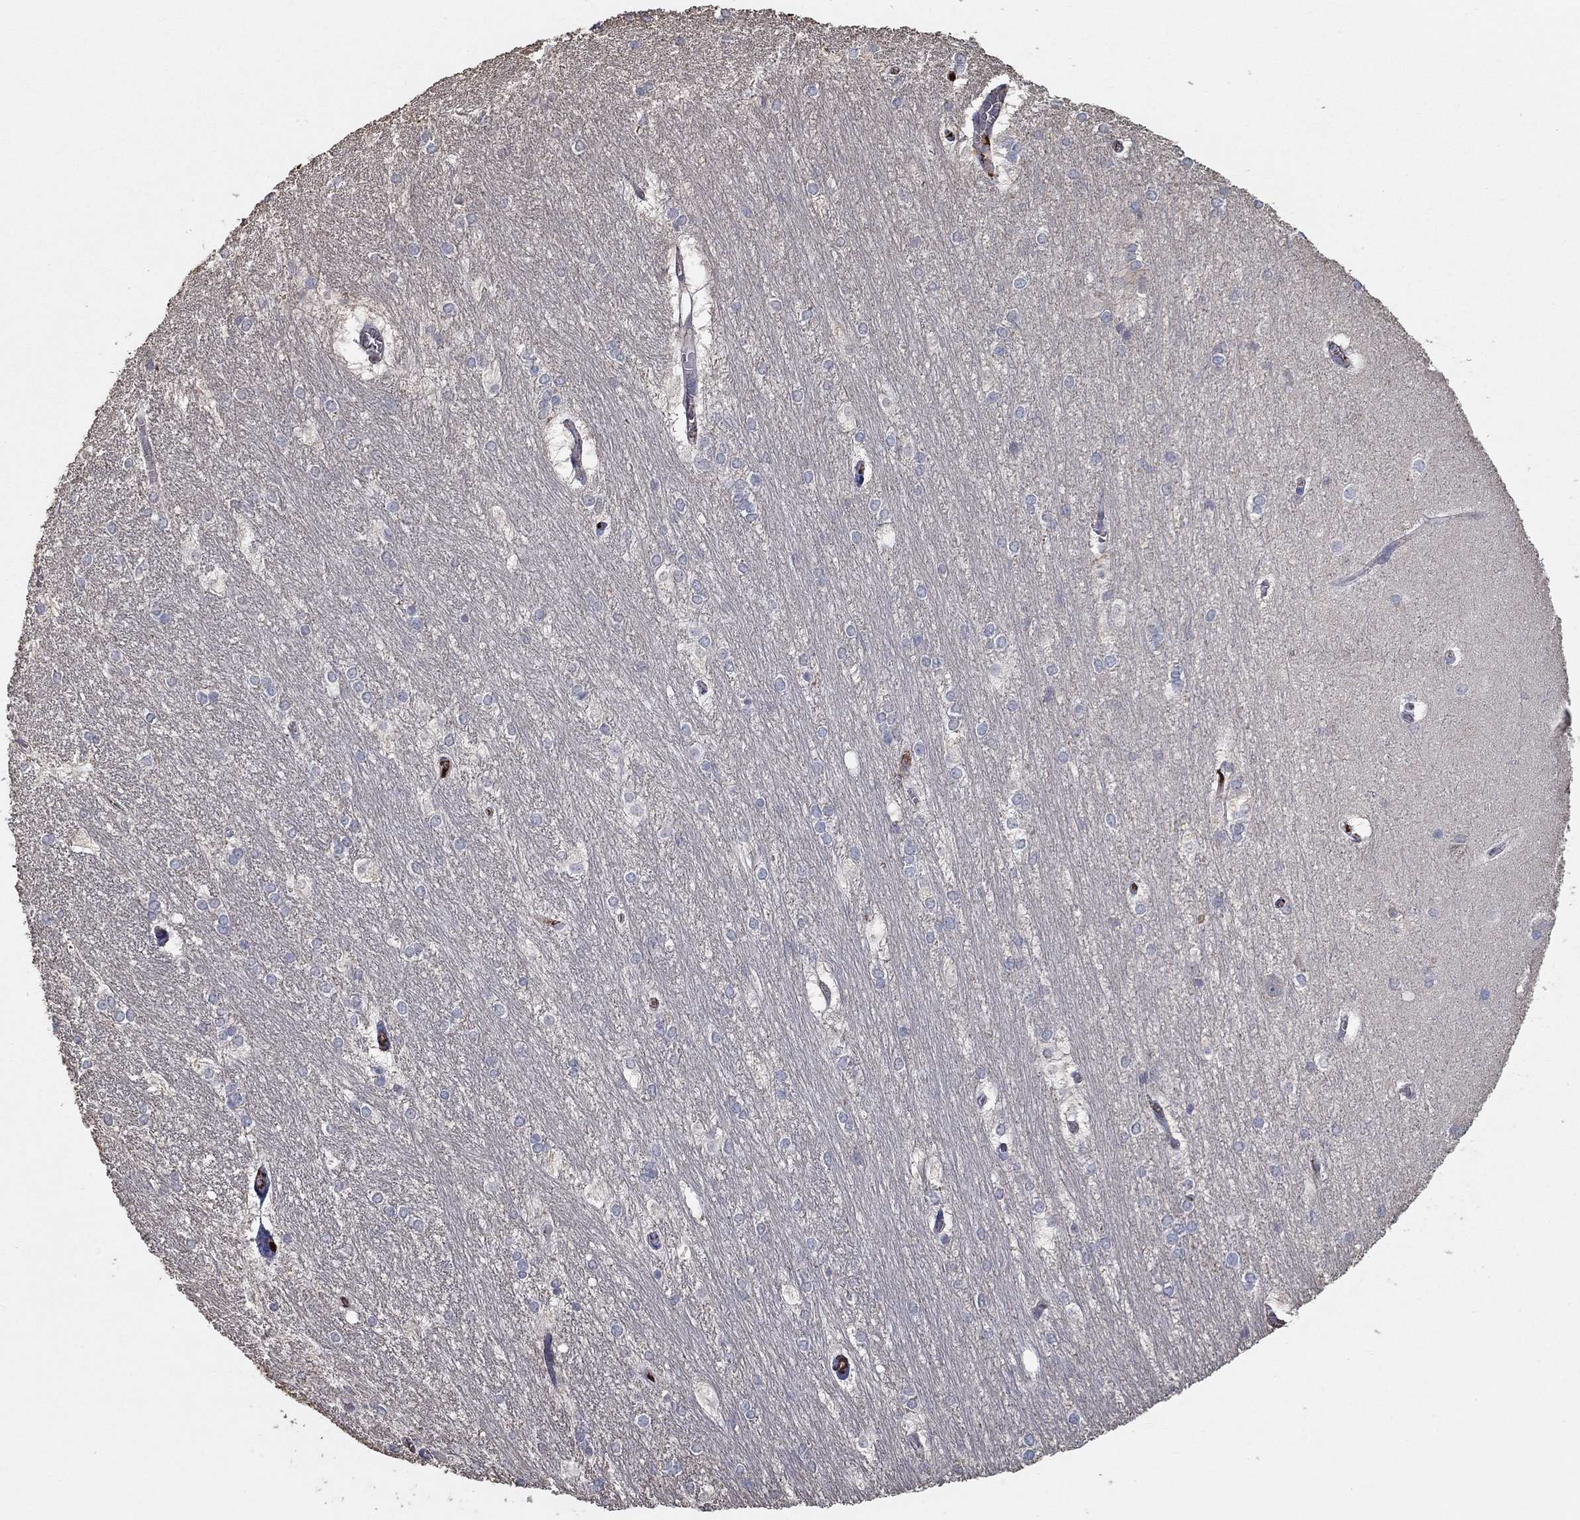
{"staining": {"intensity": "negative", "quantity": "none", "location": "none"}, "tissue": "hippocampus", "cell_type": "Glial cells", "image_type": "normal", "snomed": [{"axis": "morphology", "description": "Normal tissue, NOS"}, {"axis": "topography", "description": "Cerebral cortex"}, {"axis": "topography", "description": "Hippocampus"}], "caption": "IHC of unremarkable hippocampus displays no positivity in glial cells.", "gene": "IL10", "patient": {"sex": "female", "age": 19}}